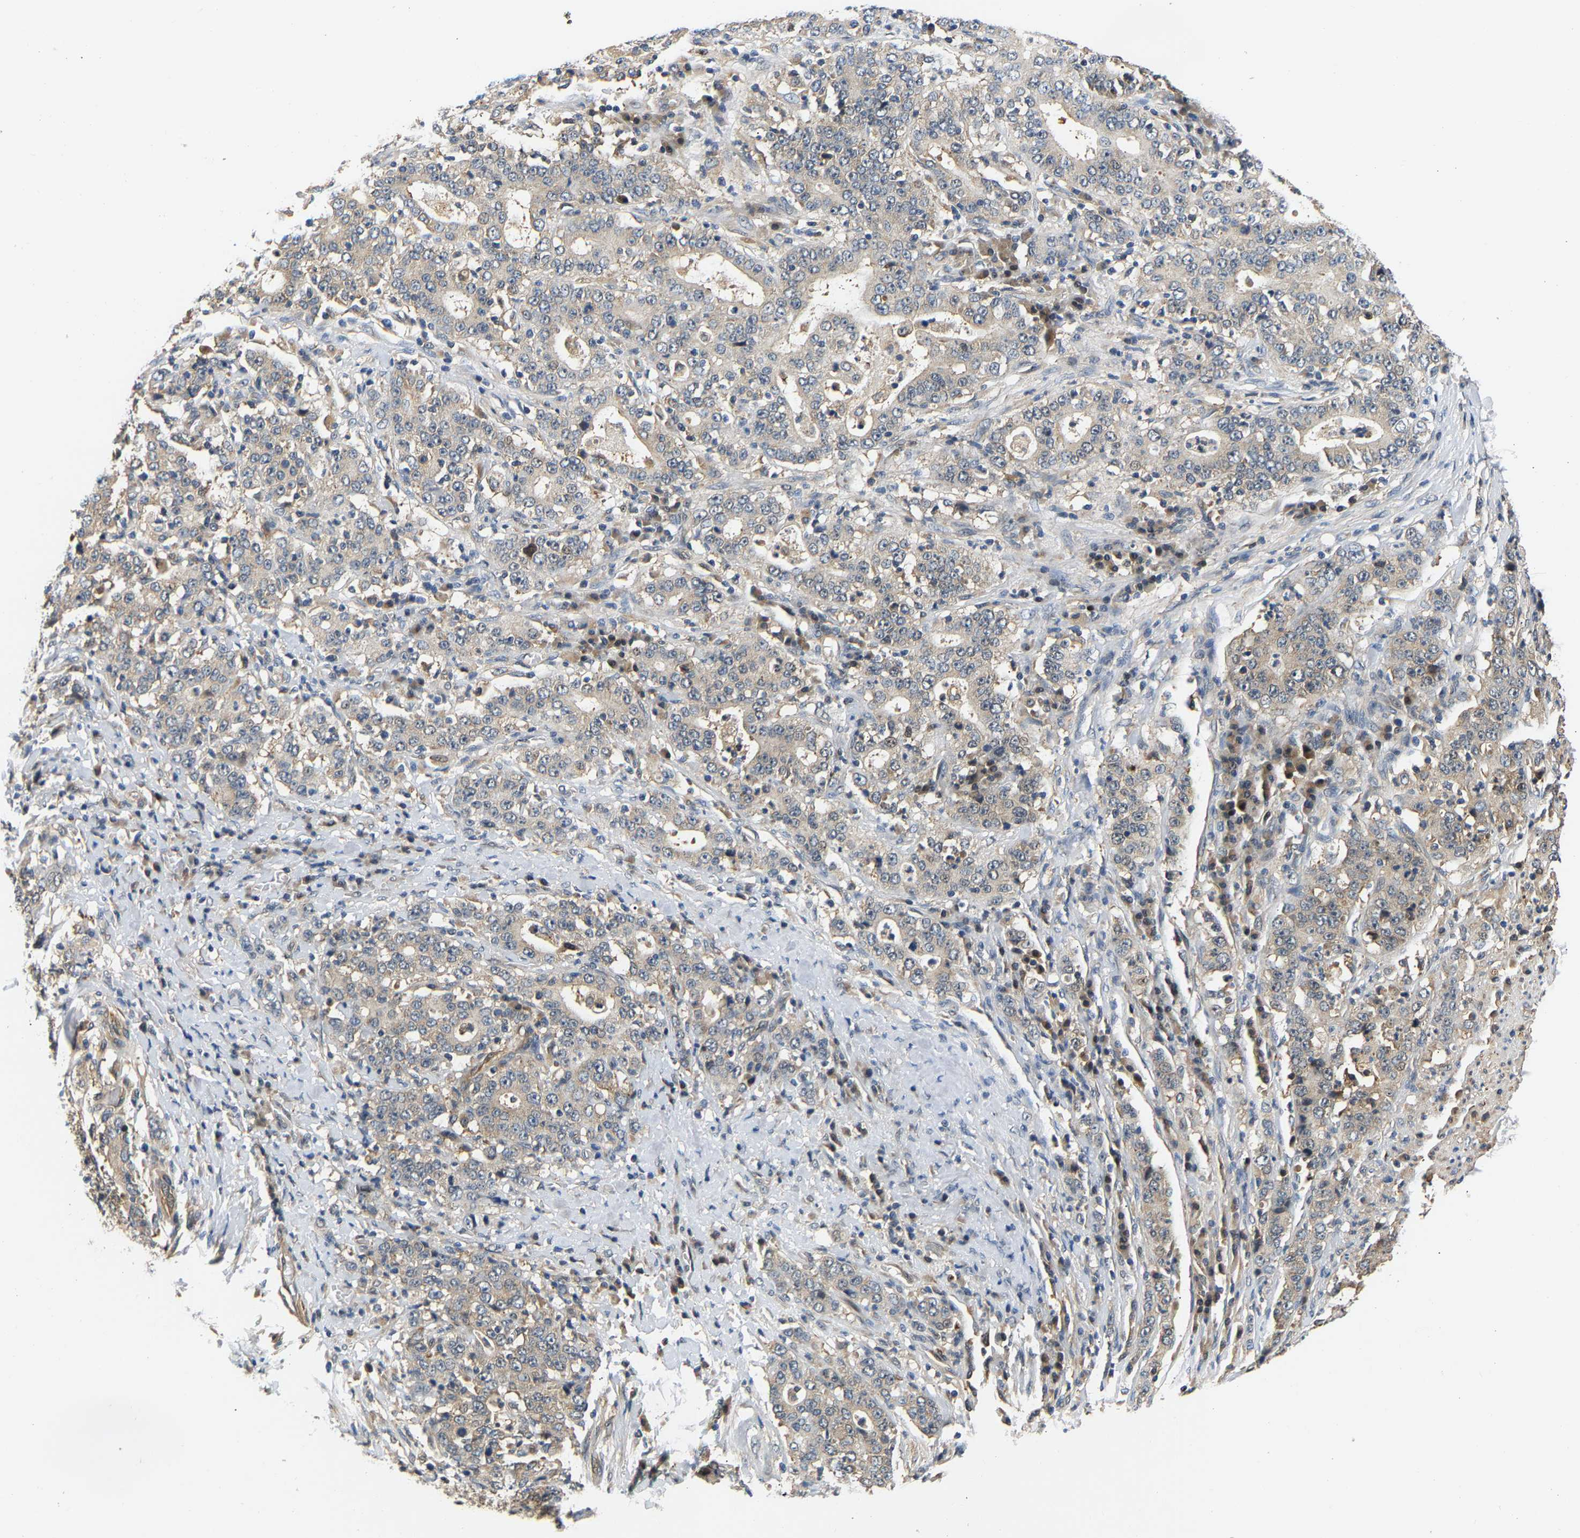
{"staining": {"intensity": "weak", "quantity": "25%-75%", "location": "cytoplasmic/membranous"}, "tissue": "stomach cancer", "cell_type": "Tumor cells", "image_type": "cancer", "snomed": [{"axis": "morphology", "description": "Normal tissue, NOS"}, {"axis": "morphology", "description": "Adenocarcinoma, NOS"}, {"axis": "topography", "description": "Stomach, upper"}, {"axis": "topography", "description": "Stomach"}], "caption": "DAB immunohistochemical staining of adenocarcinoma (stomach) reveals weak cytoplasmic/membranous protein staining in about 25%-75% of tumor cells.", "gene": "LARP6", "patient": {"sex": "male", "age": 59}}